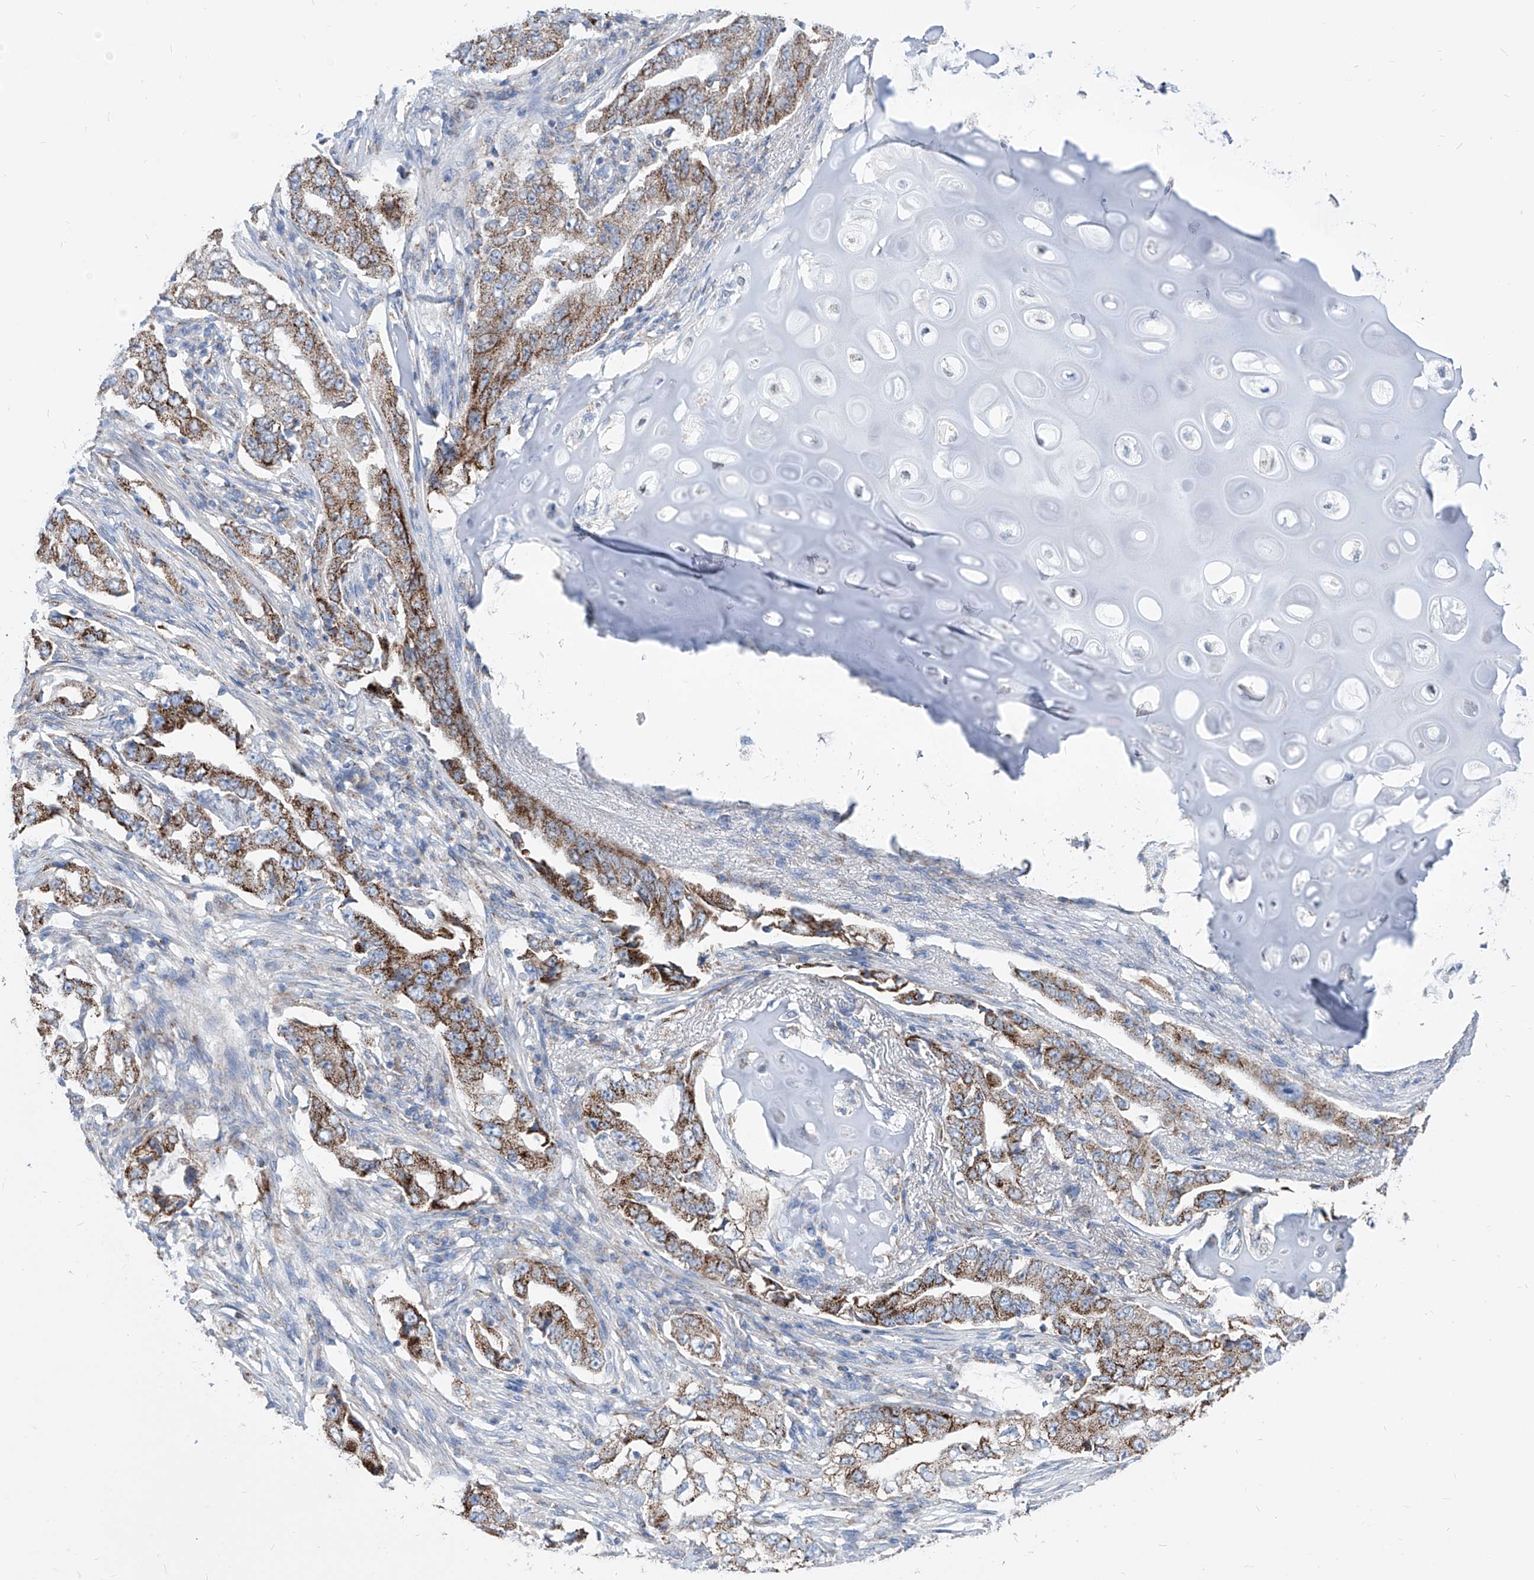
{"staining": {"intensity": "moderate", "quantity": ">75%", "location": "cytoplasmic/membranous"}, "tissue": "lung cancer", "cell_type": "Tumor cells", "image_type": "cancer", "snomed": [{"axis": "morphology", "description": "Adenocarcinoma, NOS"}, {"axis": "topography", "description": "Lung"}], "caption": "Immunohistochemistry image of lung cancer (adenocarcinoma) stained for a protein (brown), which displays medium levels of moderate cytoplasmic/membranous positivity in about >75% of tumor cells.", "gene": "AGPS", "patient": {"sex": "female", "age": 51}}